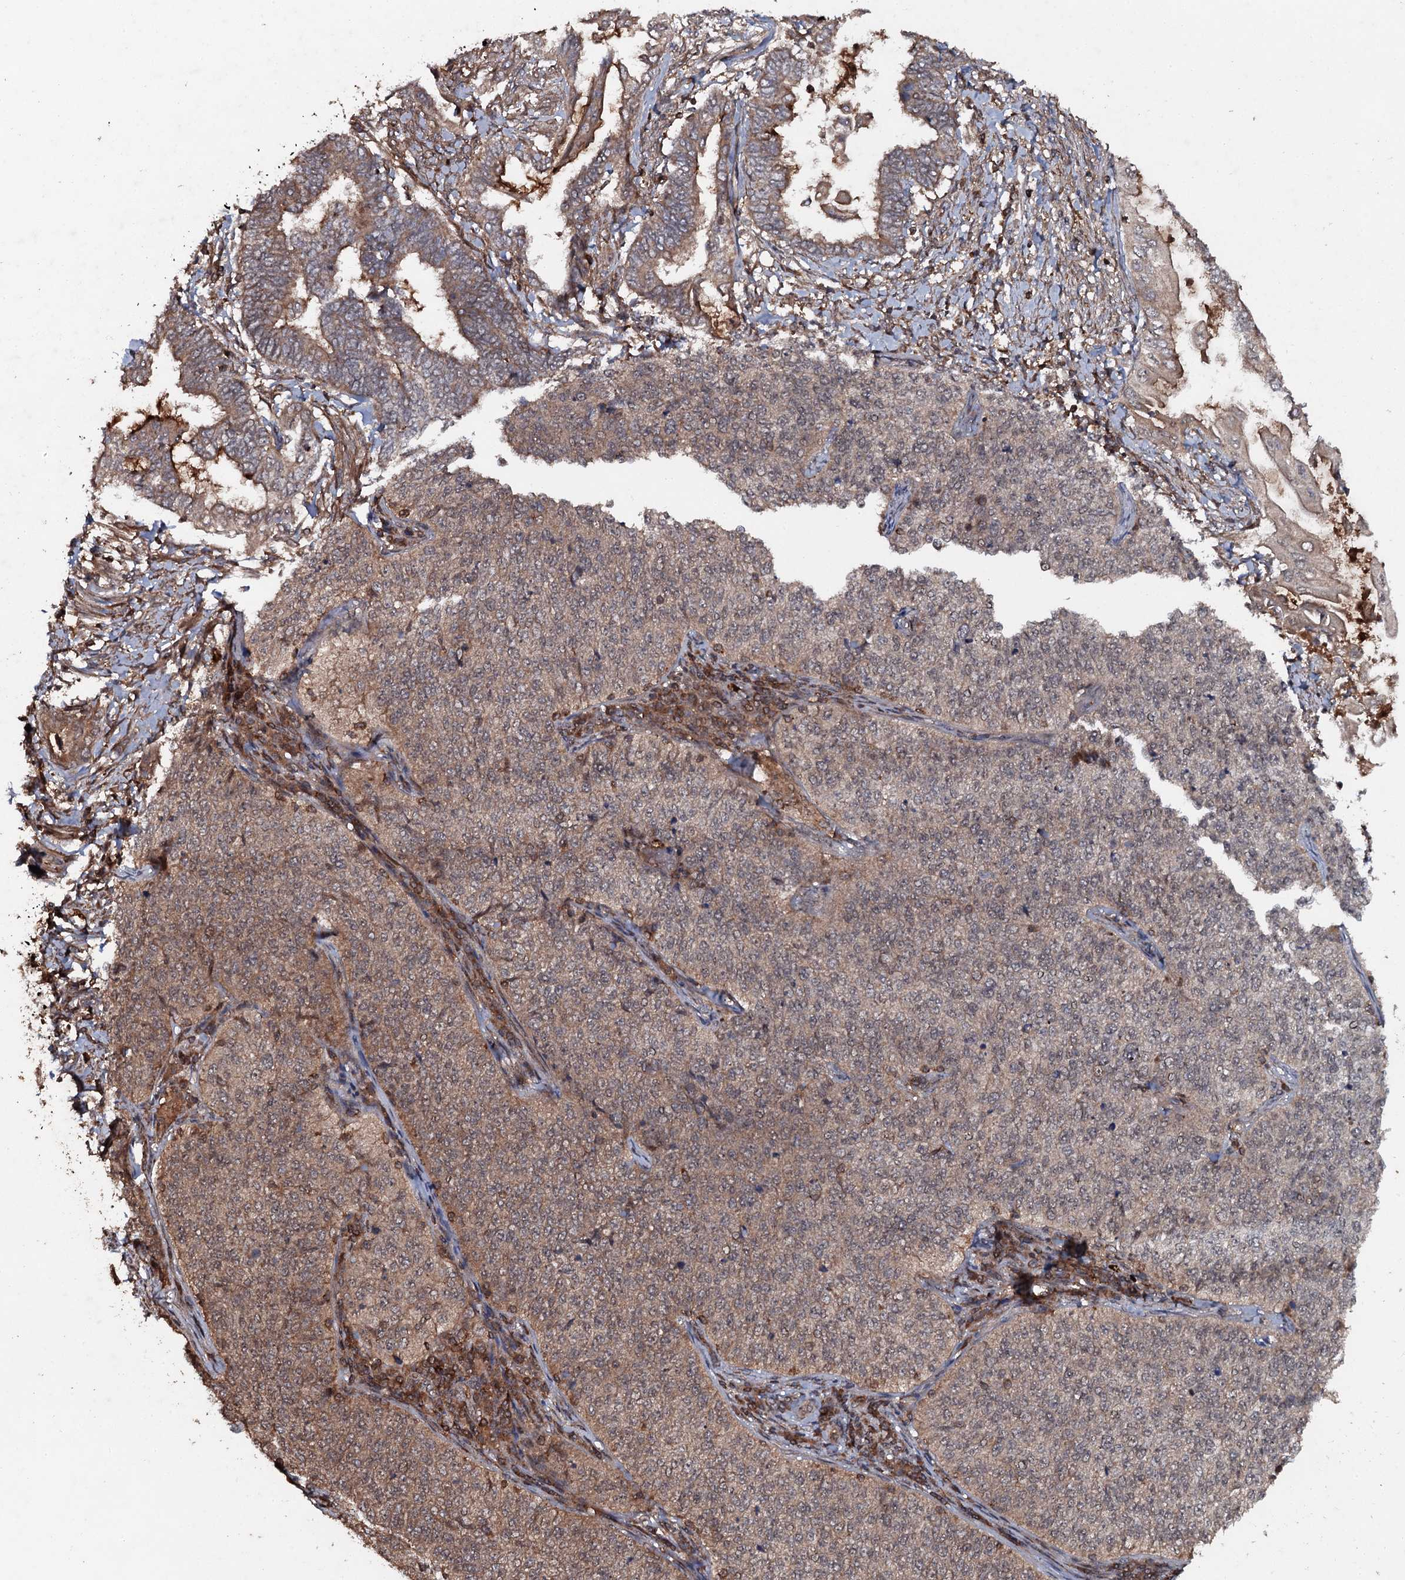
{"staining": {"intensity": "moderate", "quantity": "<25%", "location": "cytoplasmic/membranous"}, "tissue": "cervical cancer", "cell_type": "Tumor cells", "image_type": "cancer", "snomed": [{"axis": "morphology", "description": "Squamous cell carcinoma, NOS"}, {"axis": "topography", "description": "Cervix"}], "caption": "Protein expression analysis of human squamous cell carcinoma (cervical) reveals moderate cytoplasmic/membranous positivity in about <25% of tumor cells.", "gene": "ADGRG3", "patient": {"sex": "female", "age": 35}}